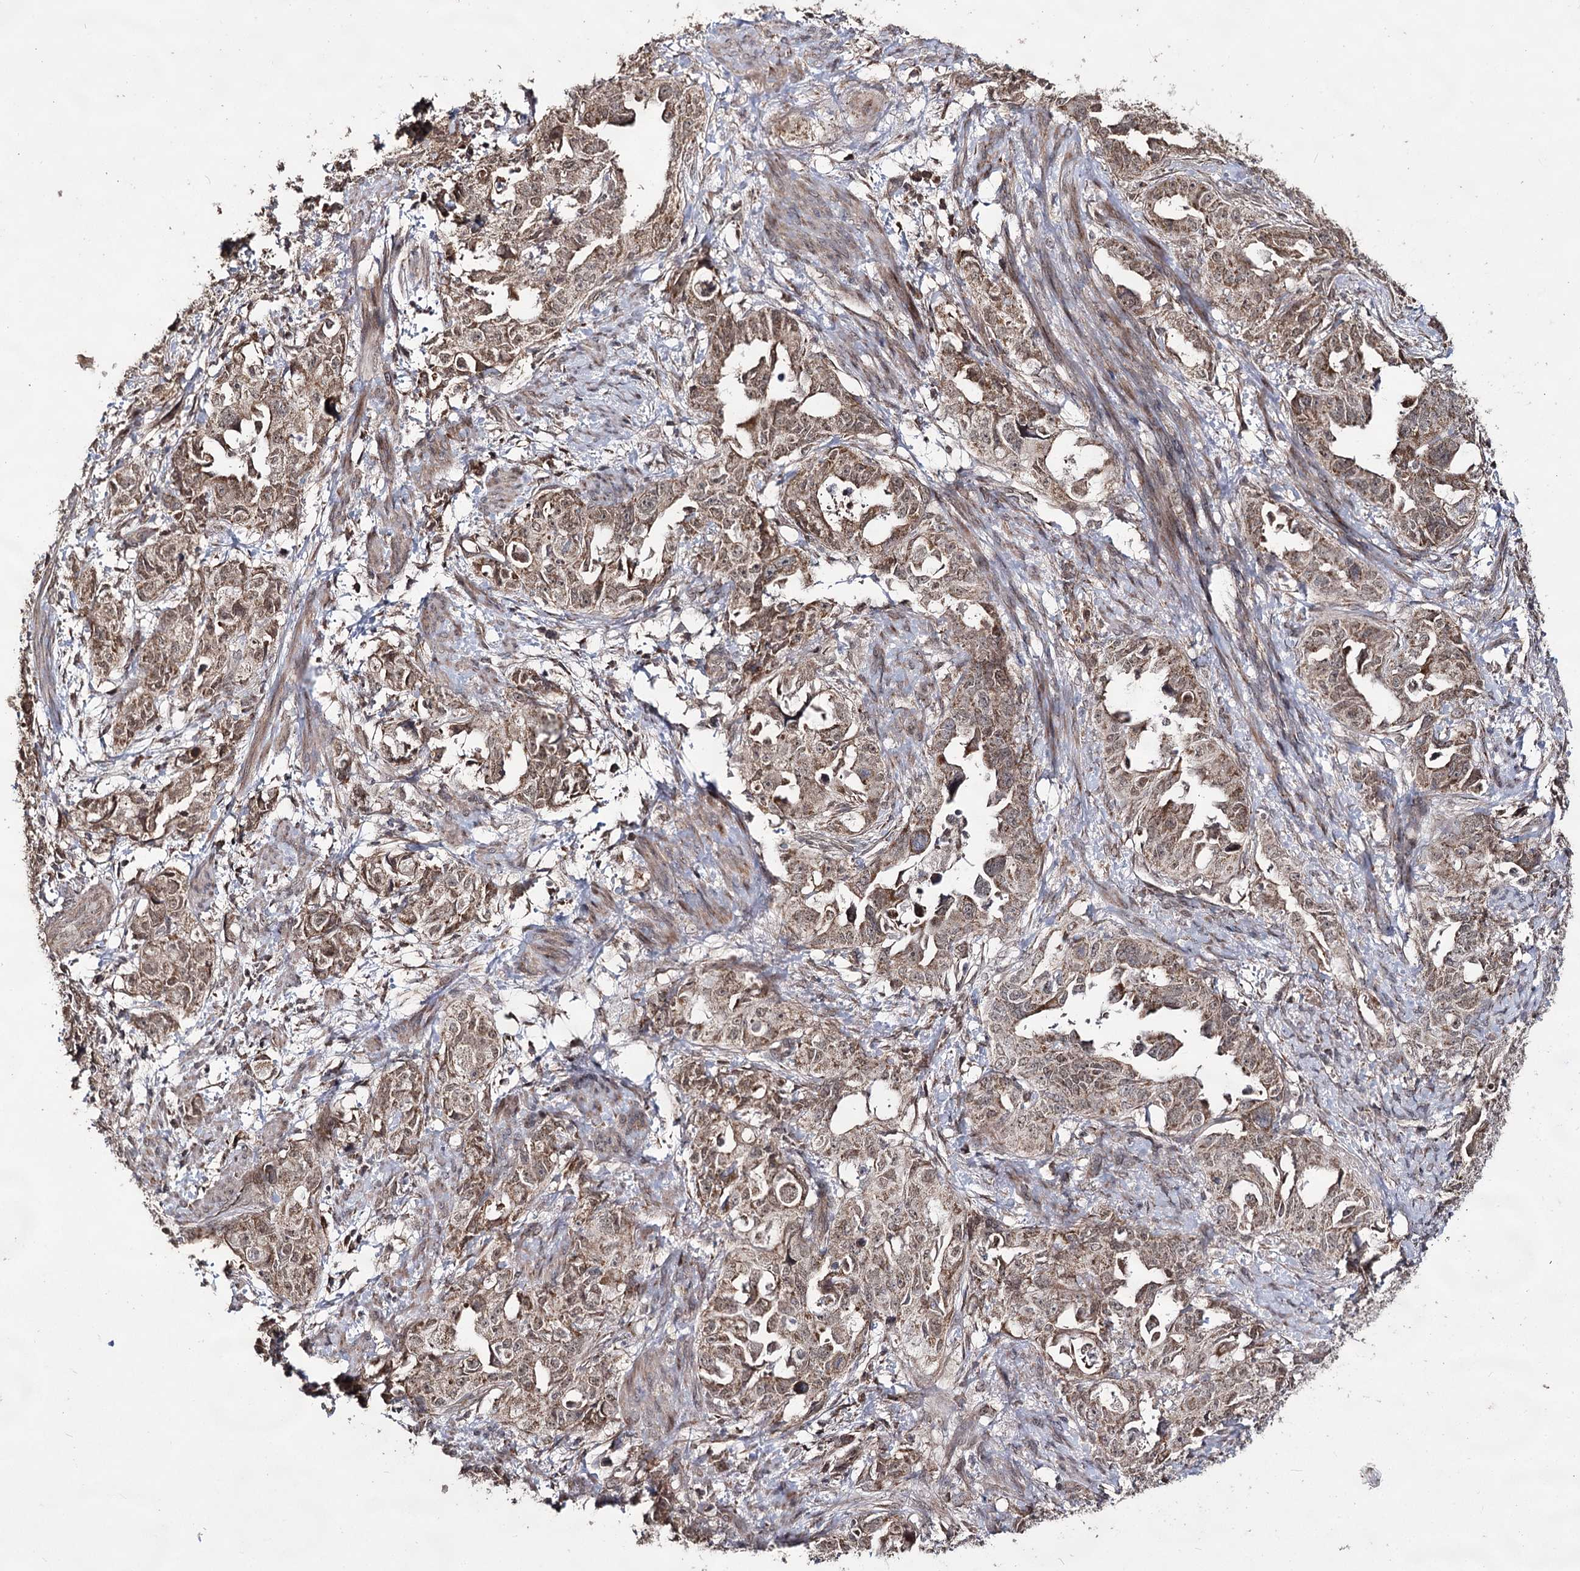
{"staining": {"intensity": "moderate", "quantity": ">75%", "location": "cytoplasmic/membranous,nuclear"}, "tissue": "endometrial cancer", "cell_type": "Tumor cells", "image_type": "cancer", "snomed": [{"axis": "morphology", "description": "Adenocarcinoma, NOS"}, {"axis": "topography", "description": "Endometrium"}], "caption": "Adenocarcinoma (endometrial) stained for a protein (brown) demonstrates moderate cytoplasmic/membranous and nuclear positive positivity in approximately >75% of tumor cells.", "gene": "ACTR6", "patient": {"sex": "female", "age": 65}}